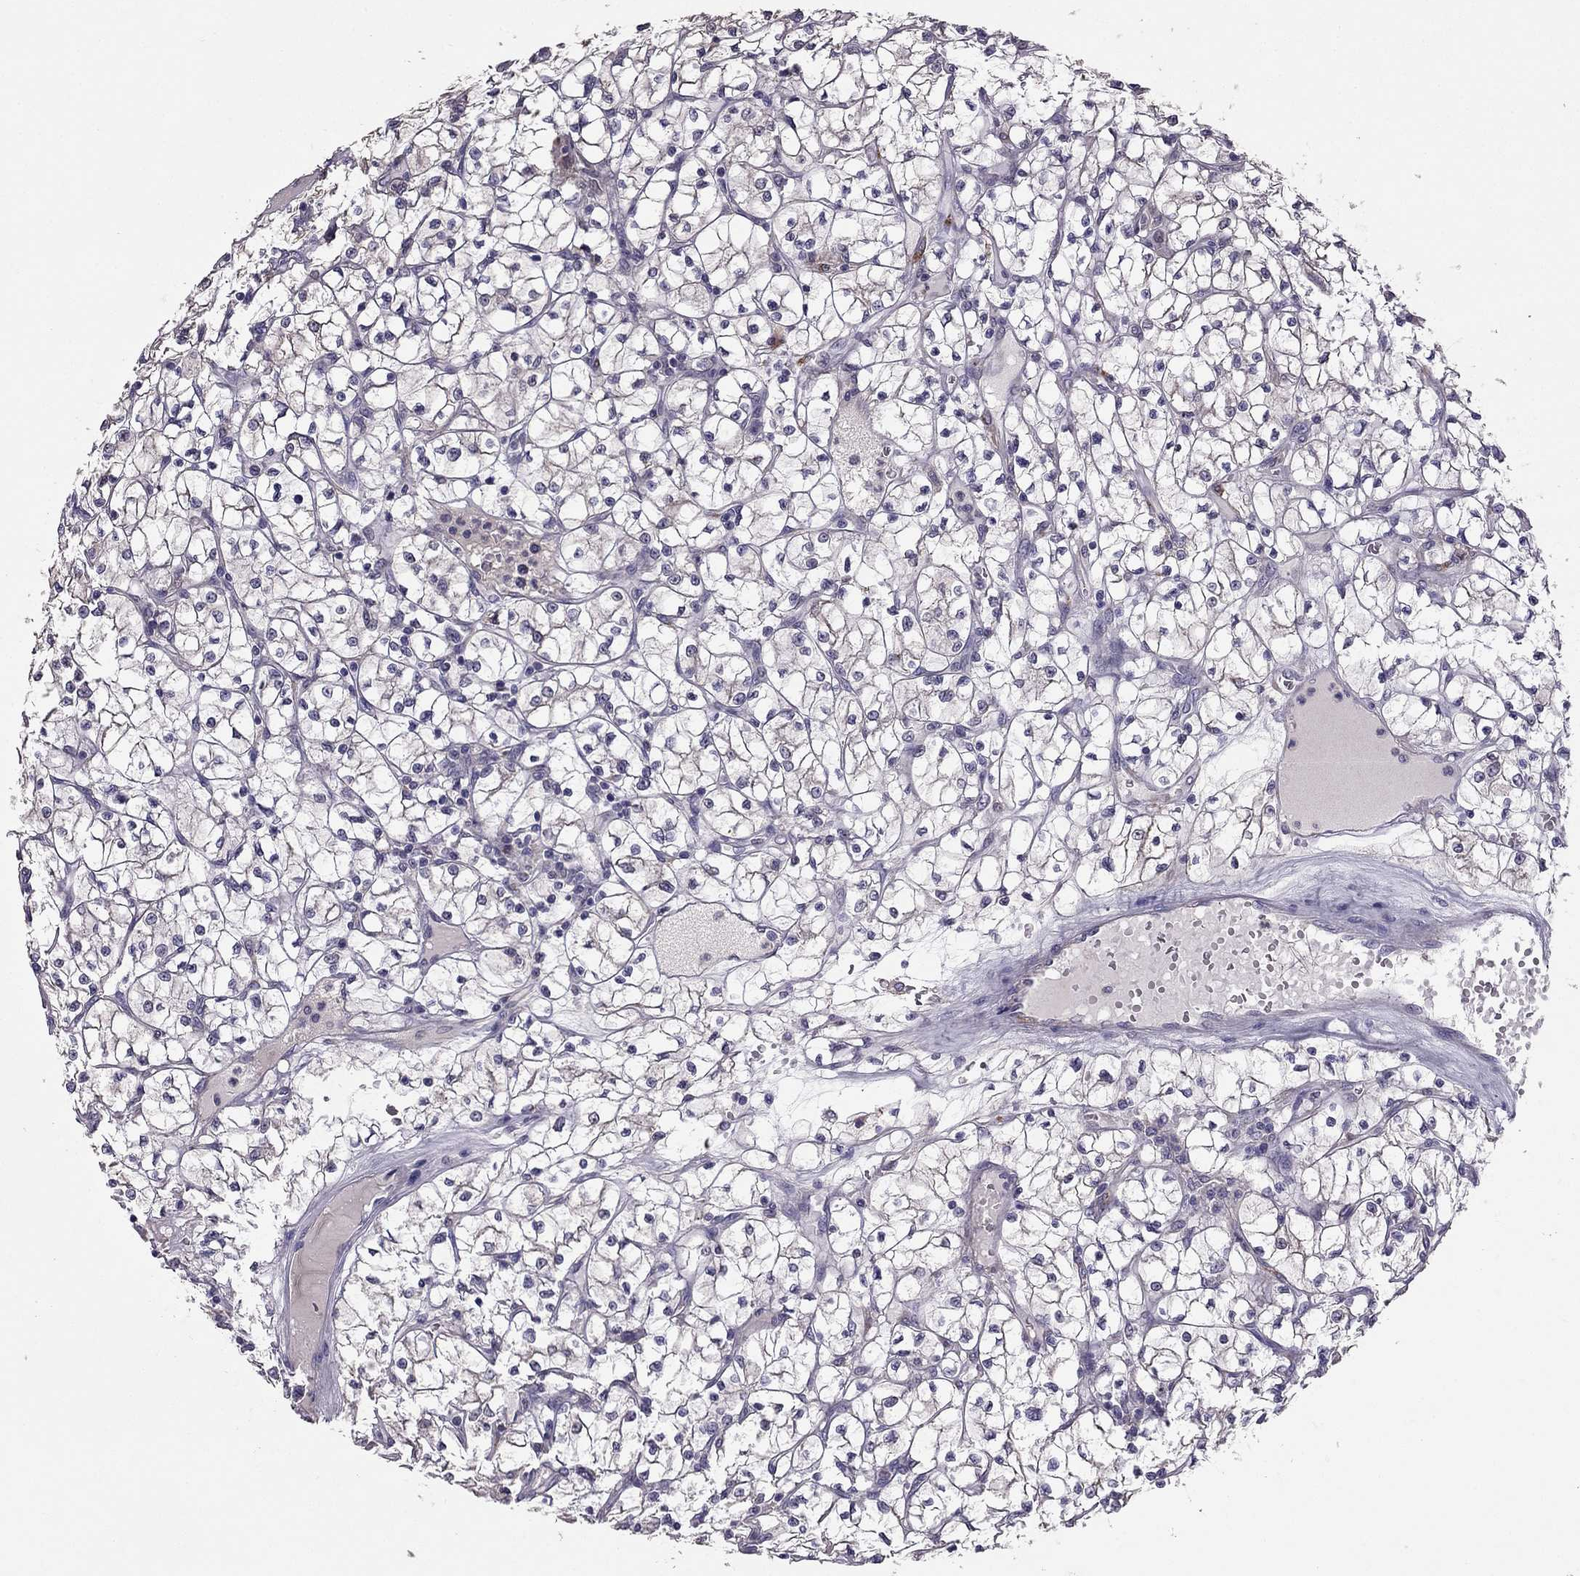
{"staining": {"intensity": "negative", "quantity": "none", "location": "none"}, "tissue": "renal cancer", "cell_type": "Tumor cells", "image_type": "cancer", "snomed": [{"axis": "morphology", "description": "Adenocarcinoma, NOS"}, {"axis": "topography", "description": "Kidney"}], "caption": "IHC micrograph of human renal adenocarcinoma stained for a protein (brown), which reveals no staining in tumor cells.", "gene": "CDH9", "patient": {"sex": "female", "age": 64}}